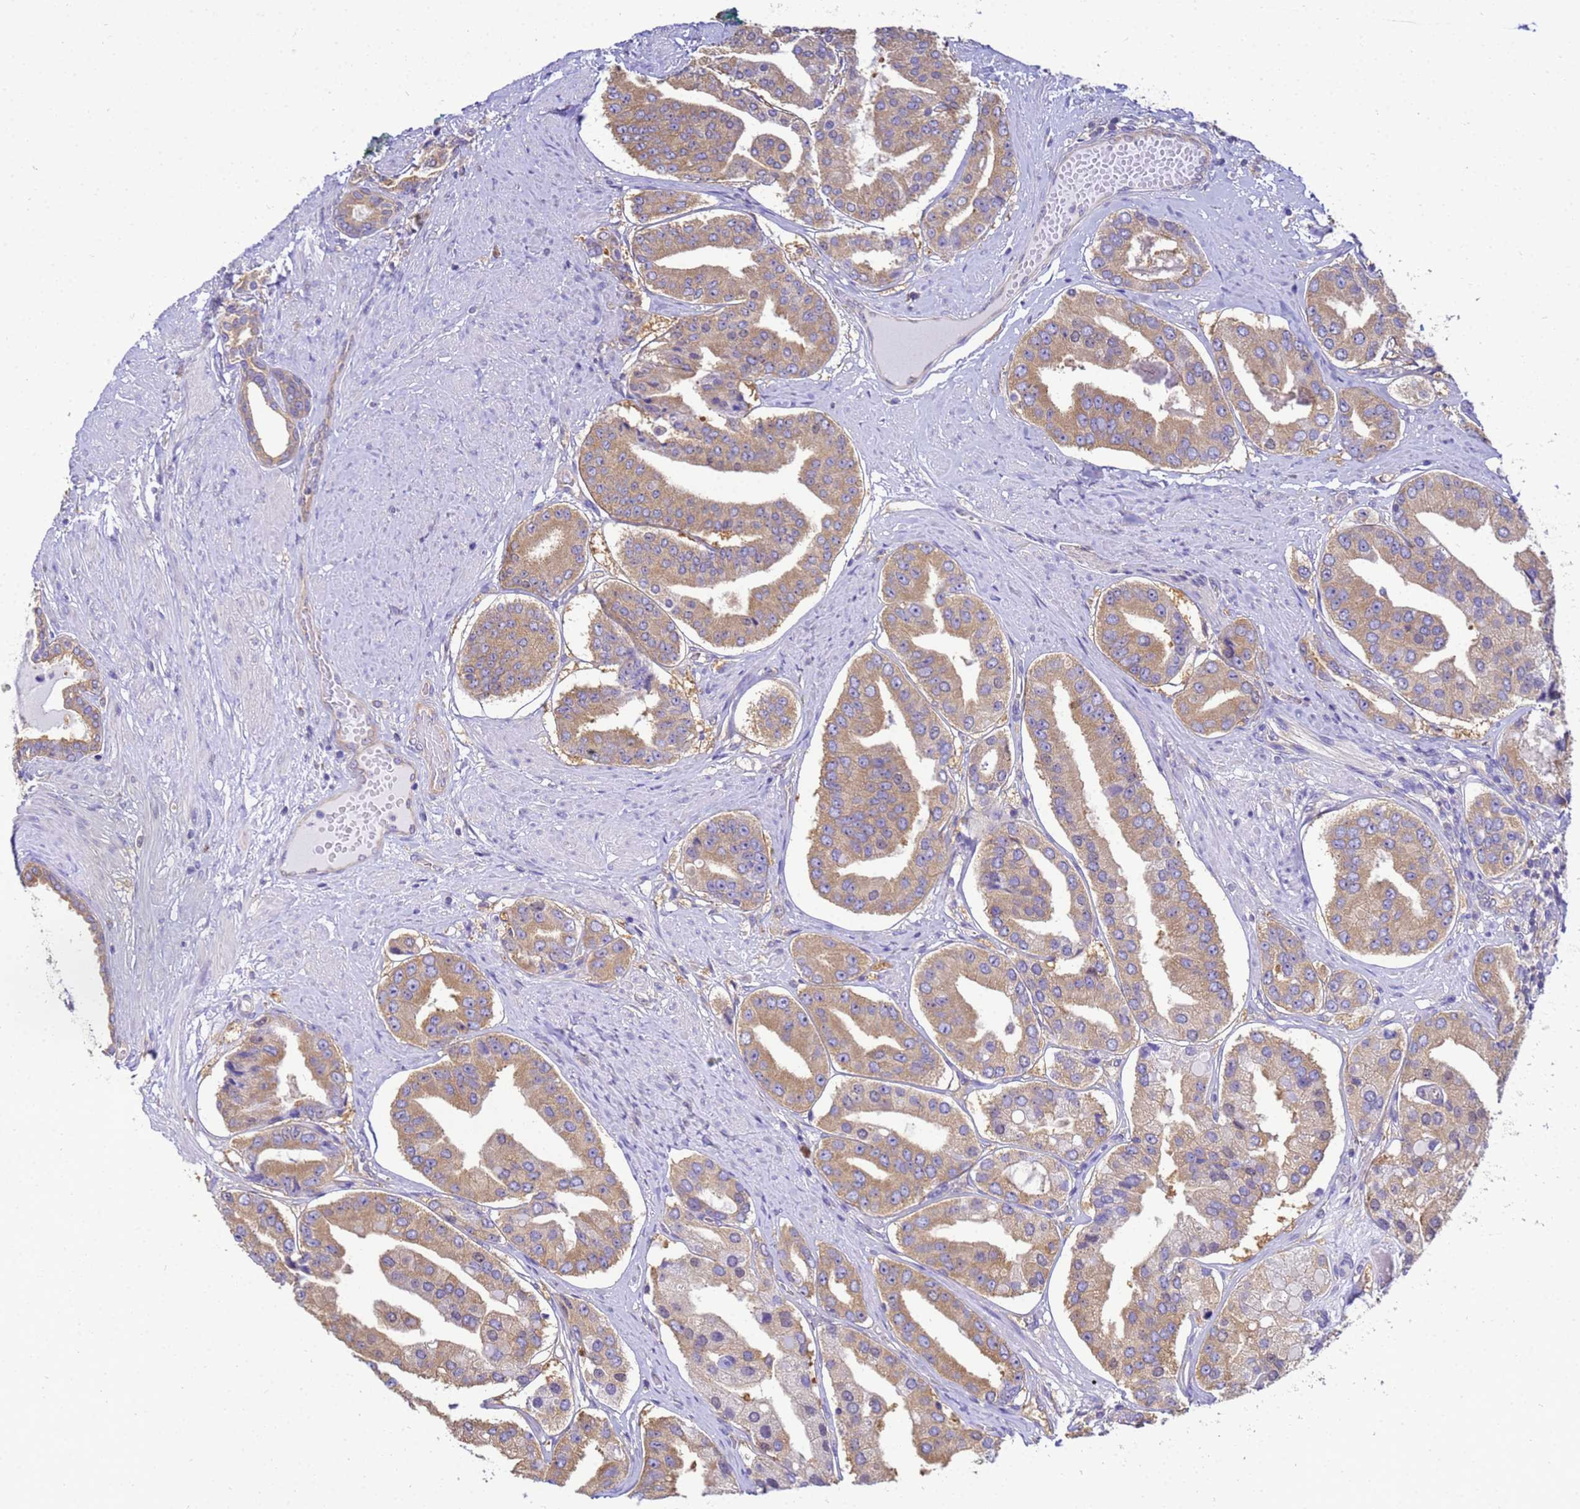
{"staining": {"intensity": "moderate", "quantity": ">75%", "location": "cytoplasmic/membranous"}, "tissue": "prostate cancer", "cell_type": "Tumor cells", "image_type": "cancer", "snomed": [{"axis": "morphology", "description": "Adenocarcinoma, High grade"}, {"axis": "topography", "description": "Prostate"}], "caption": "This histopathology image demonstrates prostate cancer stained with immunohistochemistry to label a protein in brown. The cytoplasmic/membranous of tumor cells show moderate positivity for the protein. Nuclei are counter-stained blue.", "gene": "NARS1", "patient": {"sex": "male", "age": 63}}